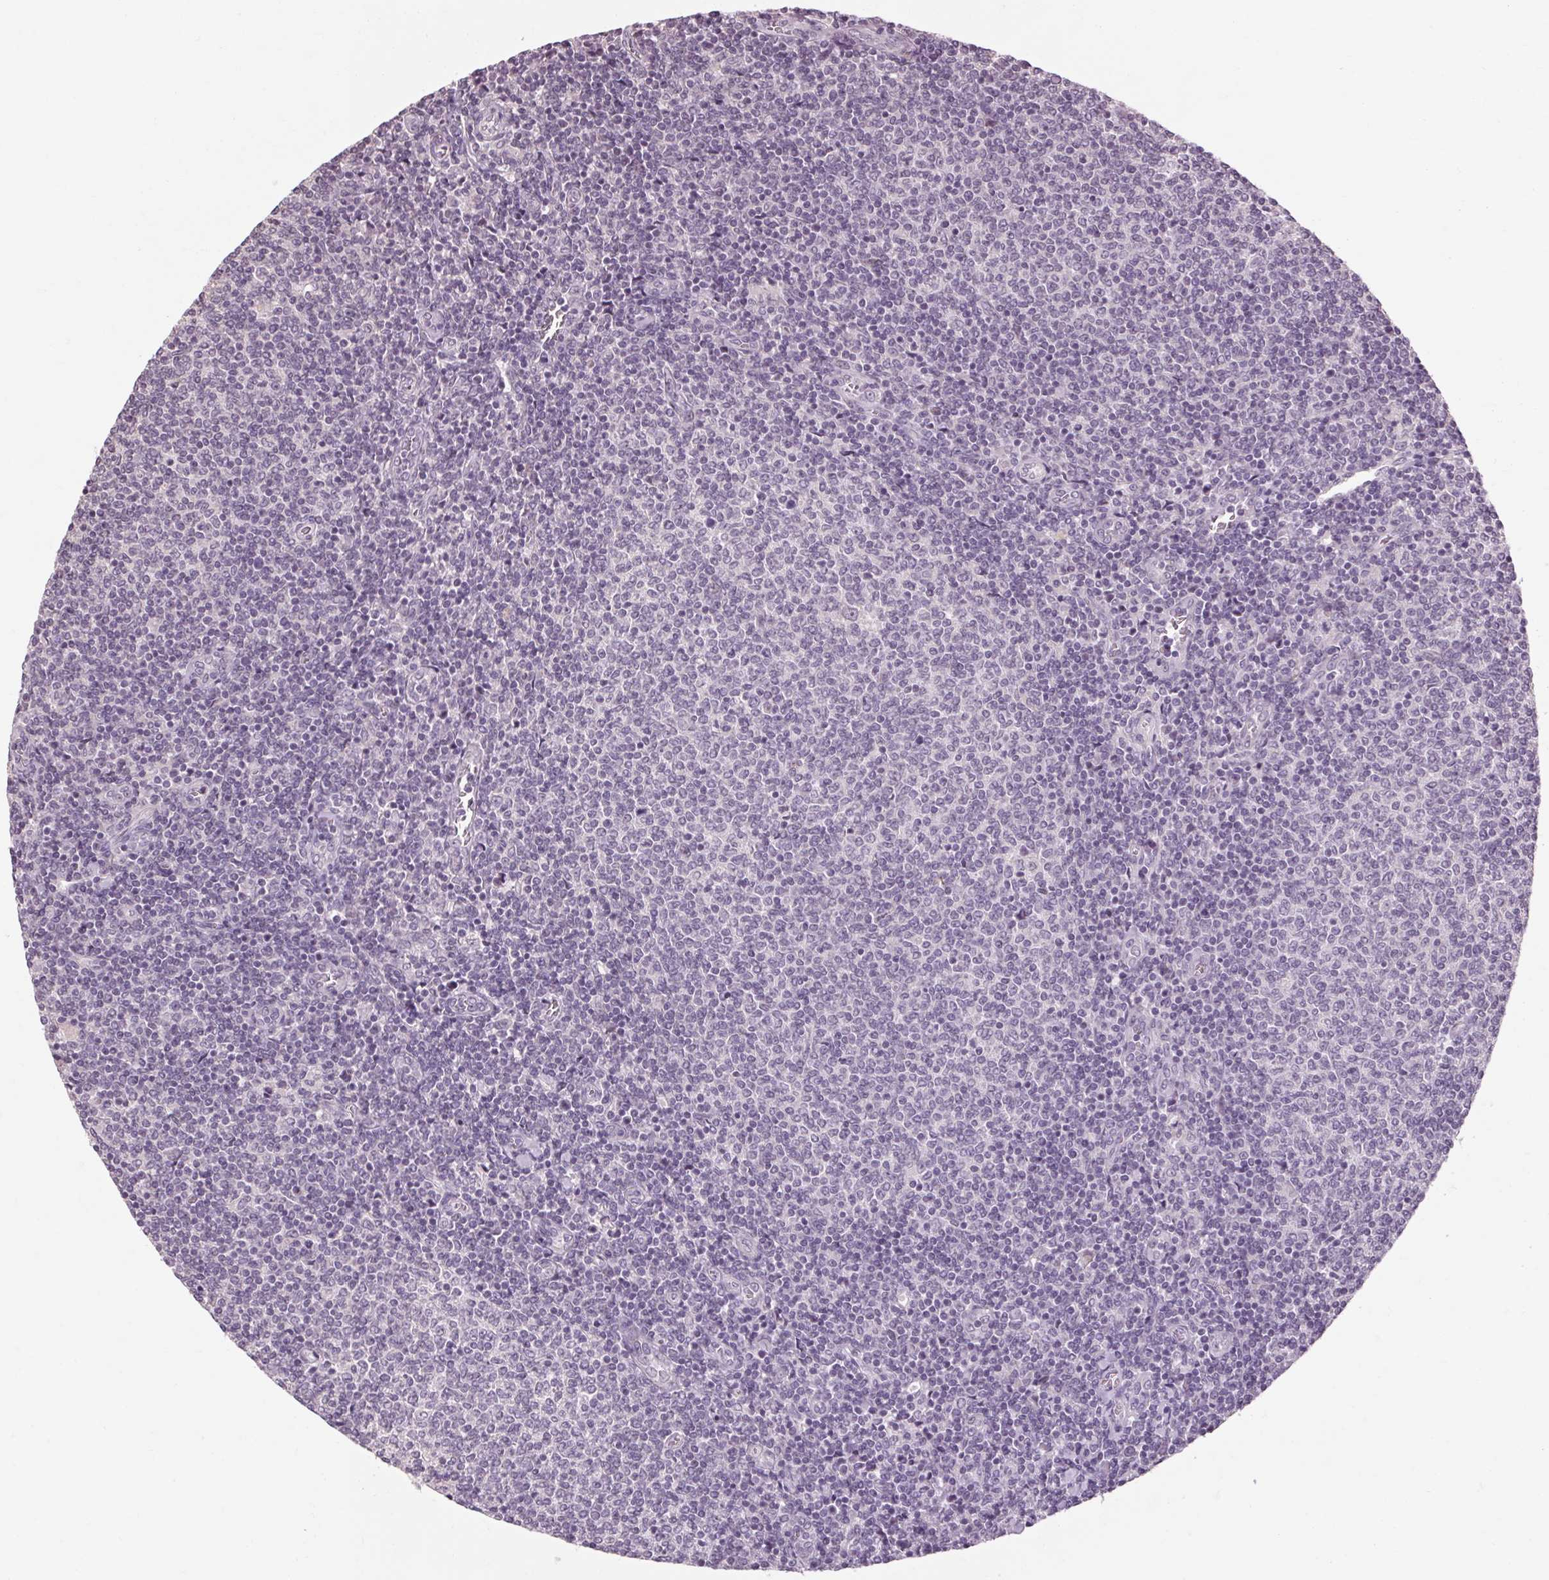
{"staining": {"intensity": "negative", "quantity": "none", "location": "none"}, "tissue": "lymphoma", "cell_type": "Tumor cells", "image_type": "cancer", "snomed": [{"axis": "morphology", "description": "Malignant lymphoma, non-Hodgkin's type, Low grade"}, {"axis": "topography", "description": "Lymph node"}], "caption": "IHC micrograph of human lymphoma stained for a protein (brown), which exhibits no staining in tumor cells. (Brightfield microscopy of DAB immunohistochemistry at high magnification).", "gene": "POMC", "patient": {"sex": "male", "age": 52}}